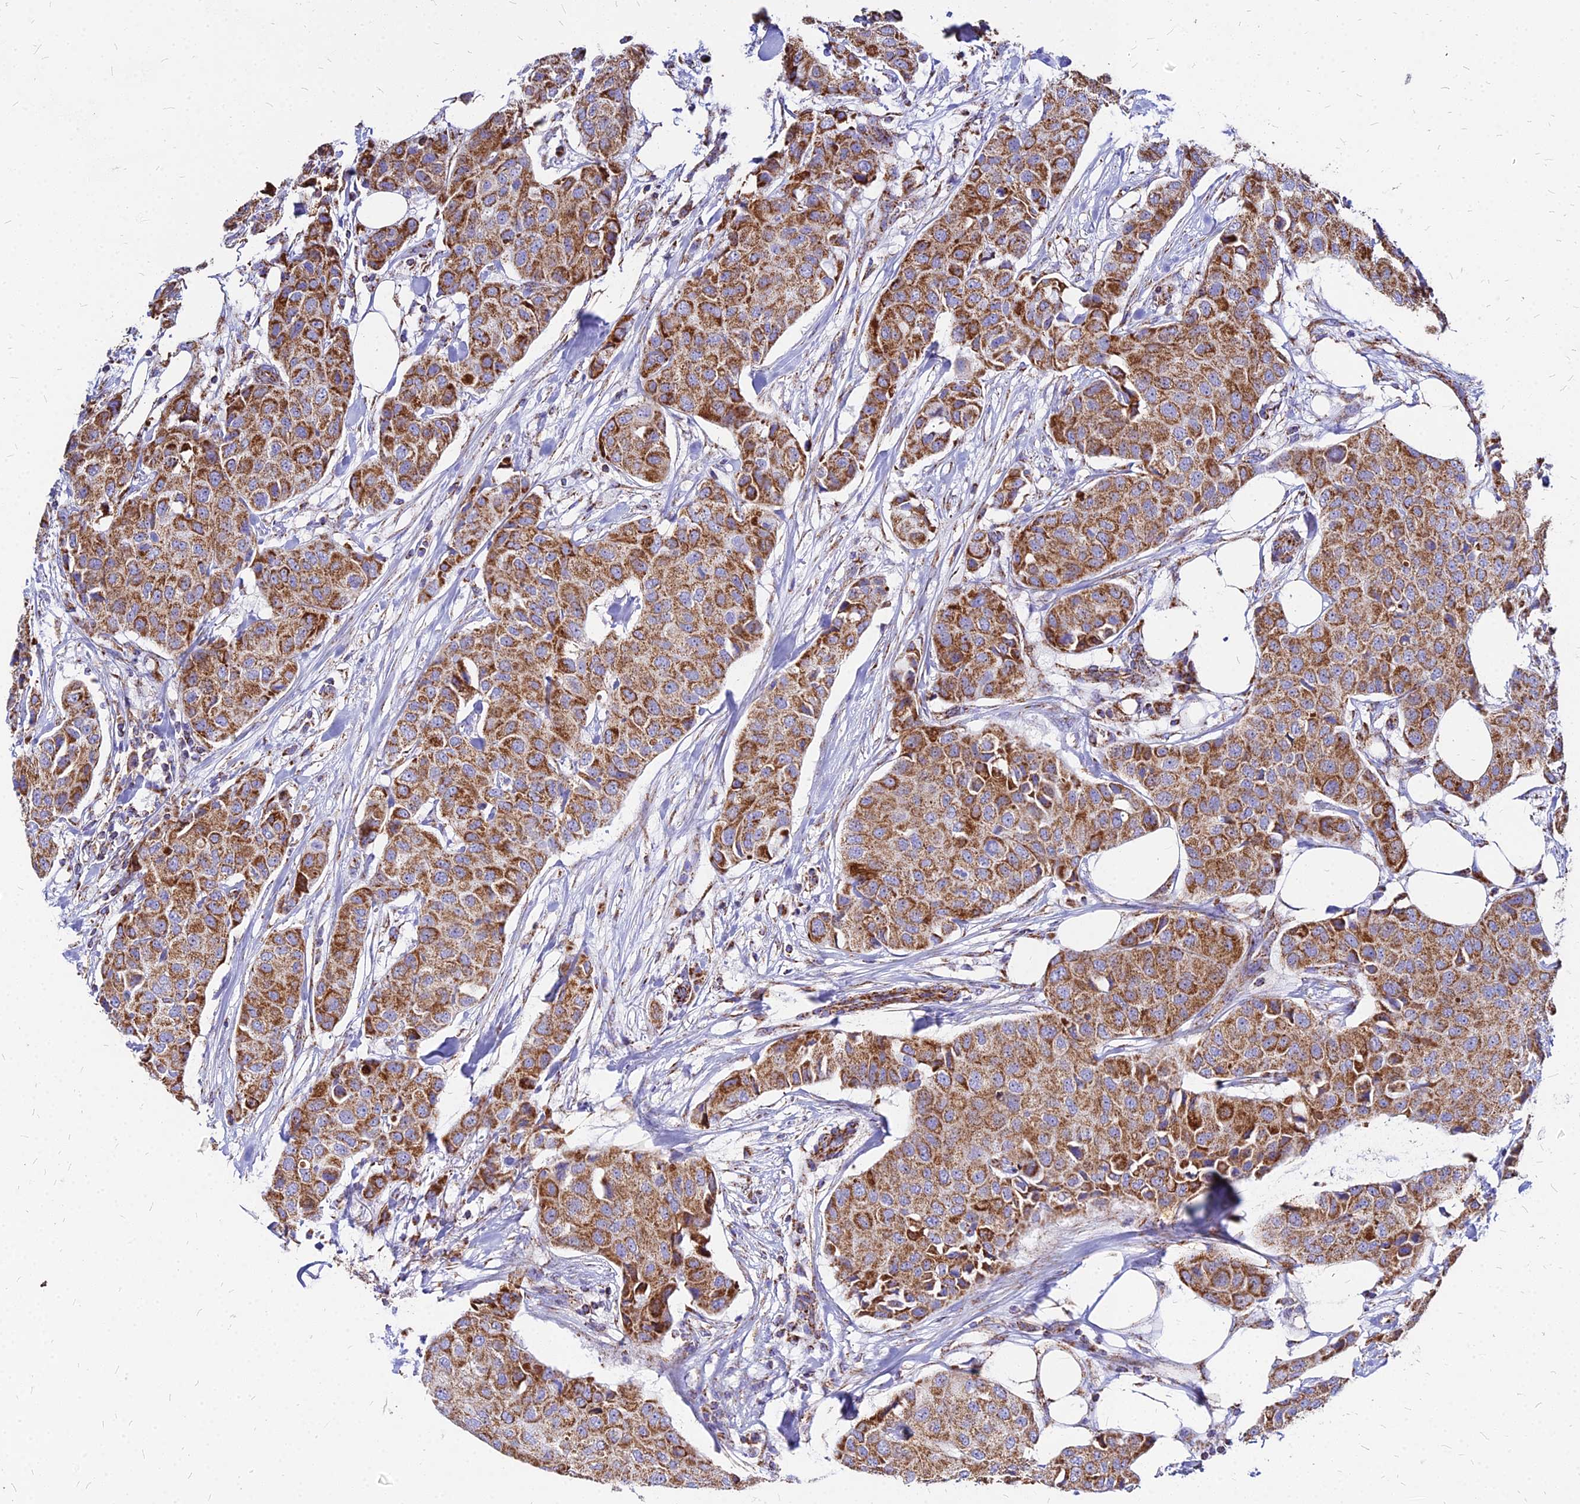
{"staining": {"intensity": "moderate", "quantity": ">75%", "location": "cytoplasmic/membranous"}, "tissue": "breast cancer", "cell_type": "Tumor cells", "image_type": "cancer", "snomed": [{"axis": "morphology", "description": "Duct carcinoma"}, {"axis": "topography", "description": "Breast"}], "caption": "Approximately >75% of tumor cells in human breast infiltrating ductal carcinoma display moderate cytoplasmic/membranous protein expression as visualized by brown immunohistochemical staining.", "gene": "DLD", "patient": {"sex": "female", "age": 80}}